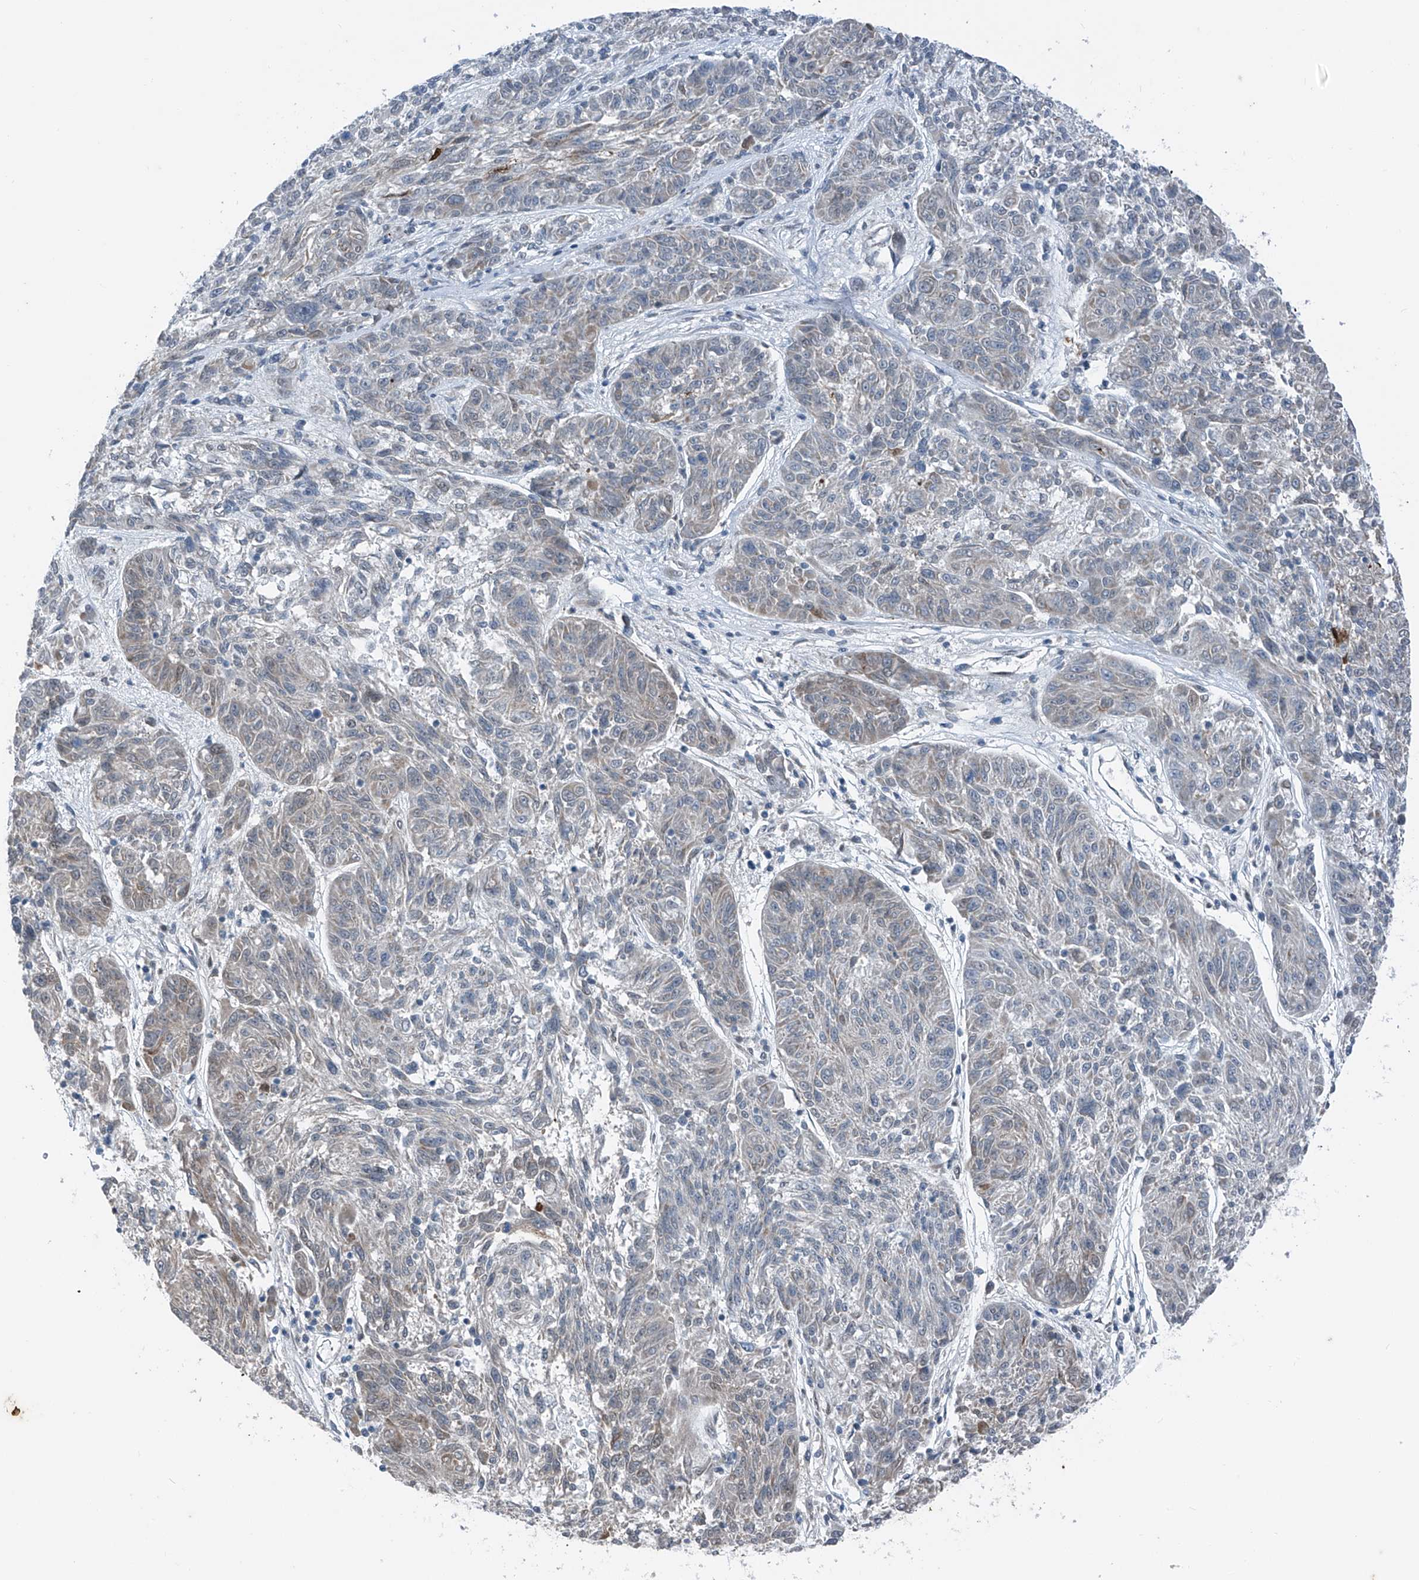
{"staining": {"intensity": "weak", "quantity": "<25%", "location": "cytoplasmic/membranous"}, "tissue": "melanoma", "cell_type": "Tumor cells", "image_type": "cancer", "snomed": [{"axis": "morphology", "description": "Malignant melanoma, NOS"}, {"axis": "topography", "description": "Skin"}], "caption": "There is no significant positivity in tumor cells of malignant melanoma.", "gene": "DYRK1B", "patient": {"sex": "male", "age": 53}}